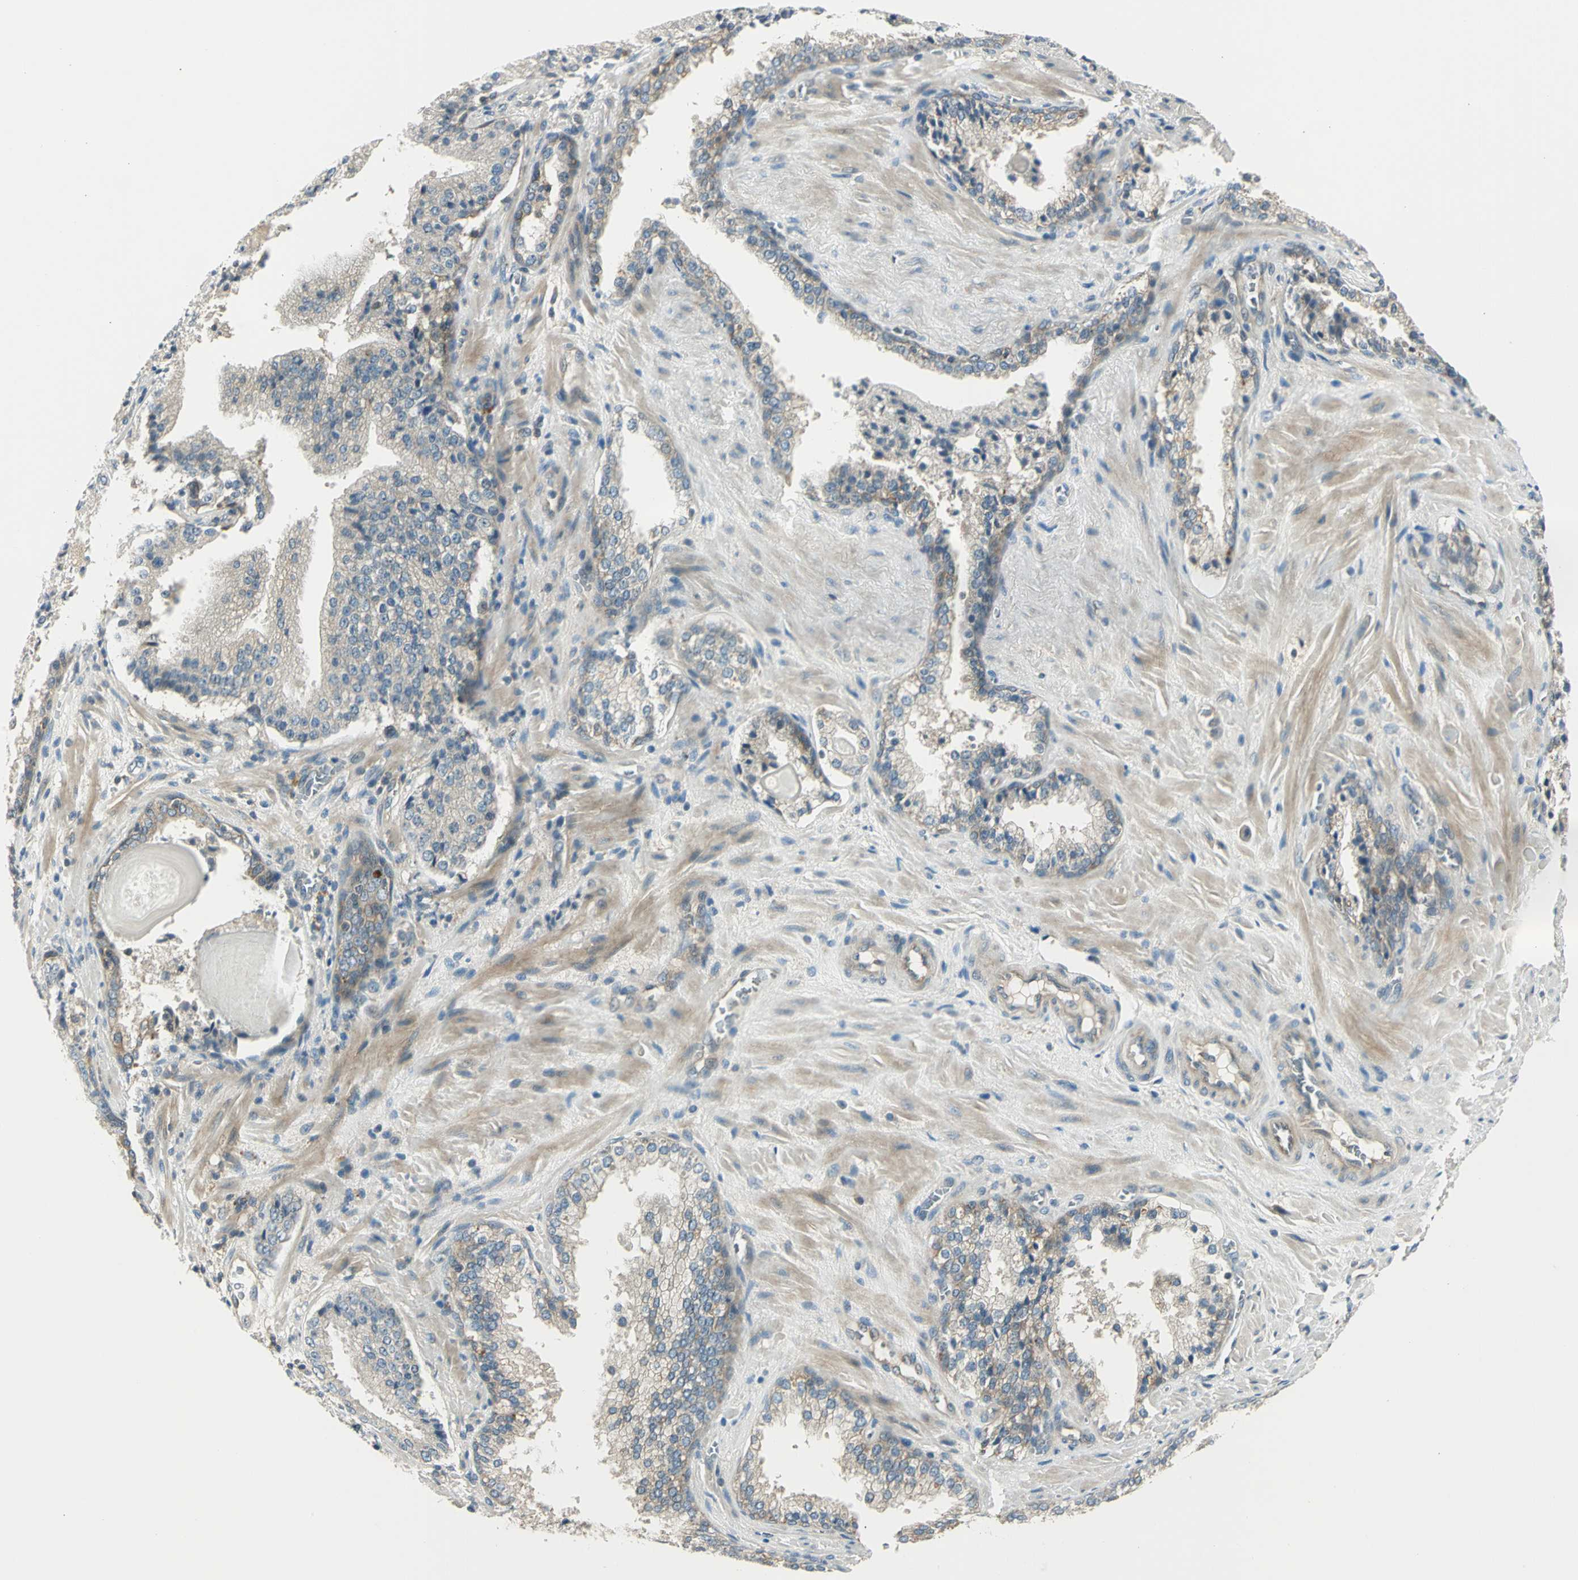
{"staining": {"intensity": "moderate", "quantity": "25%-75%", "location": "cytoplasmic/membranous"}, "tissue": "prostate cancer", "cell_type": "Tumor cells", "image_type": "cancer", "snomed": [{"axis": "morphology", "description": "Adenocarcinoma, High grade"}, {"axis": "topography", "description": "Prostate"}], "caption": "Protein staining of prostate cancer (adenocarcinoma (high-grade)) tissue demonstrates moderate cytoplasmic/membranous staining in about 25%-75% of tumor cells.", "gene": "PRKAA1", "patient": {"sex": "male", "age": 58}}